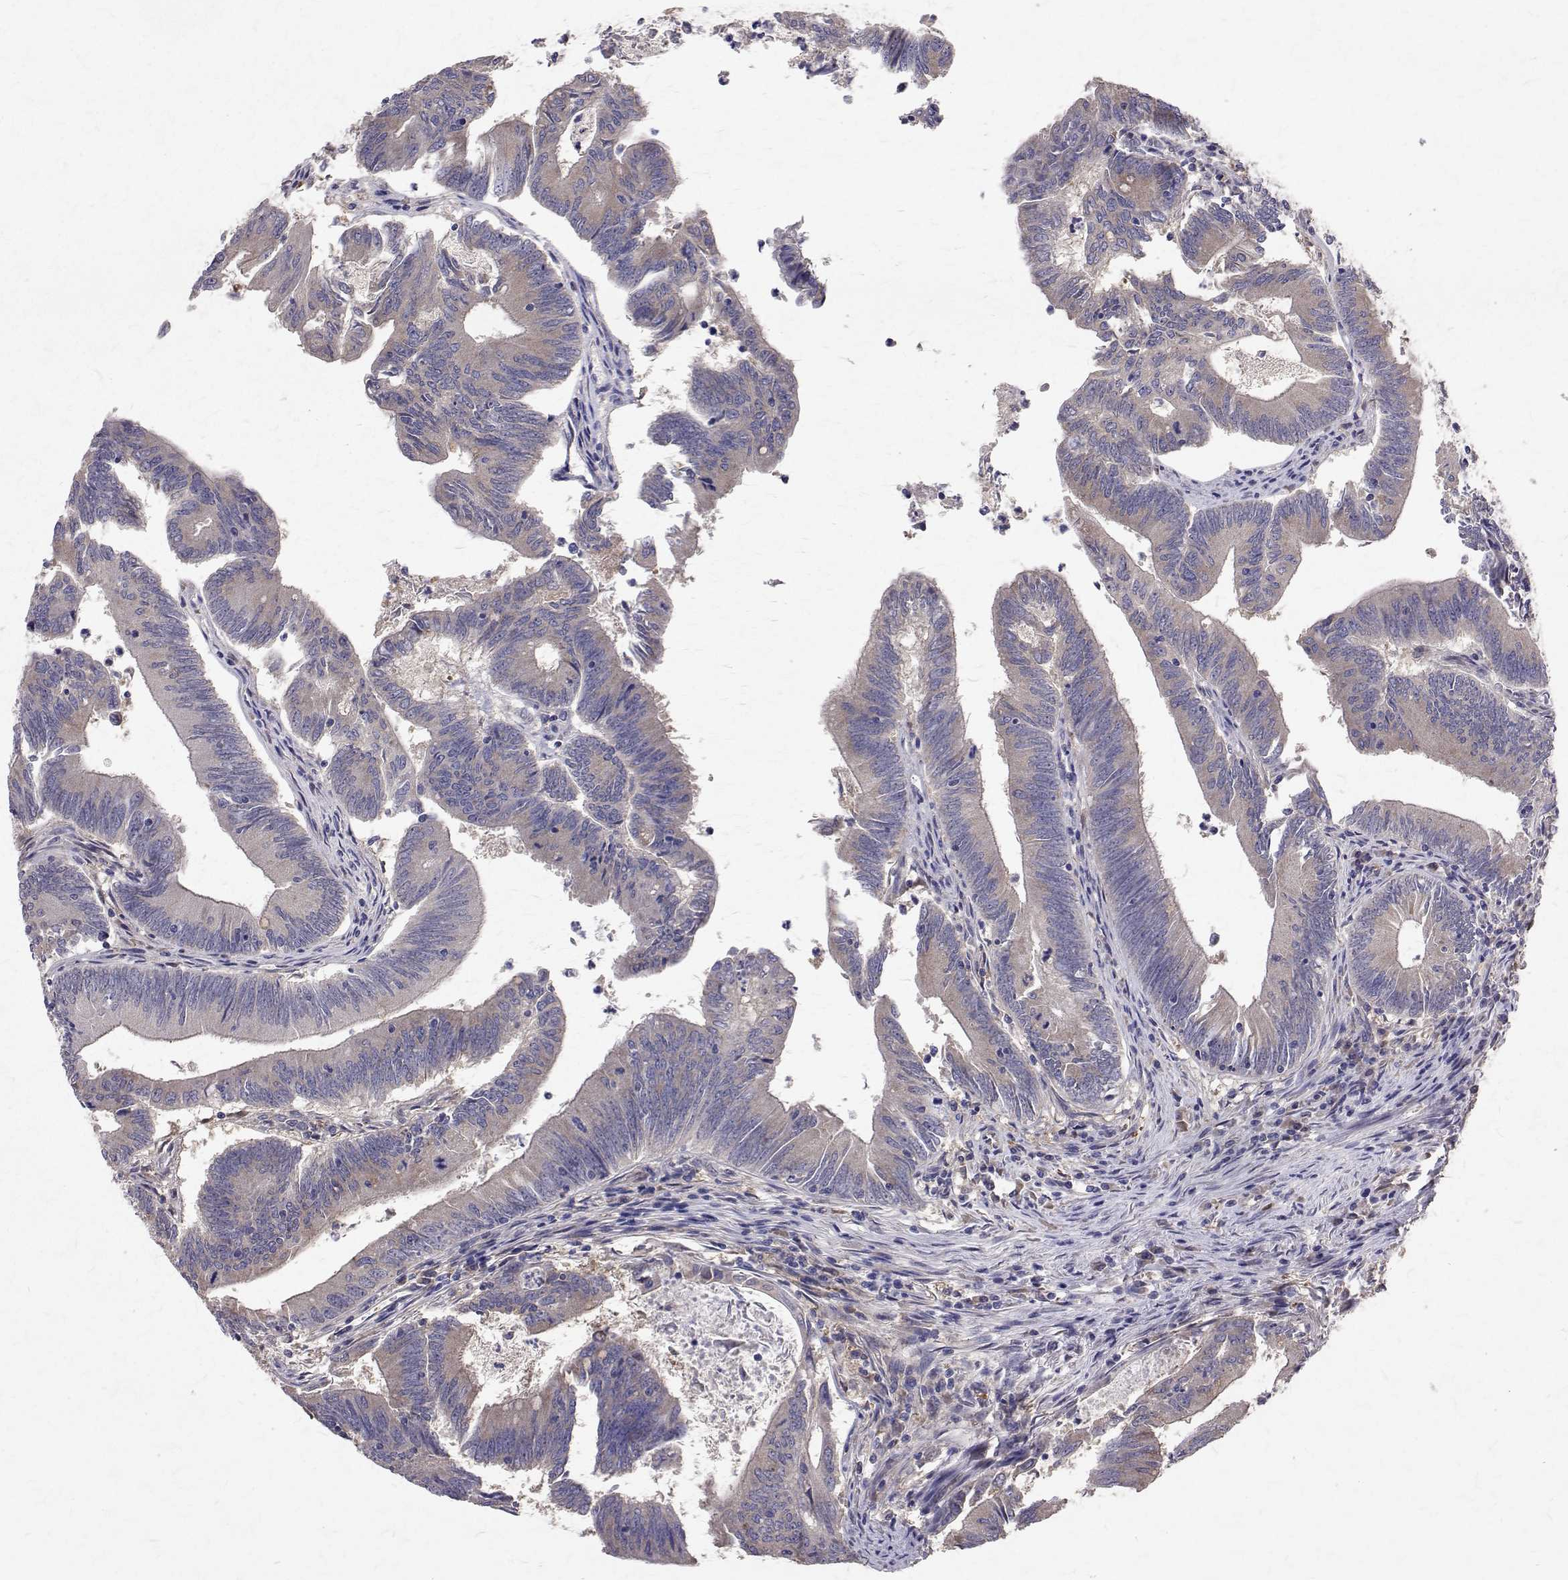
{"staining": {"intensity": "moderate", "quantity": "25%-75%", "location": "cytoplasmic/membranous"}, "tissue": "colorectal cancer", "cell_type": "Tumor cells", "image_type": "cancer", "snomed": [{"axis": "morphology", "description": "Adenocarcinoma, NOS"}, {"axis": "topography", "description": "Colon"}], "caption": "DAB immunohistochemical staining of human colorectal cancer (adenocarcinoma) demonstrates moderate cytoplasmic/membranous protein positivity in about 25%-75% of tumor cells. (DAB IHC with brightfield microscopy, high magnification).", "gene": "FARSB", "patient": {"sex": "female", "age": 70}}